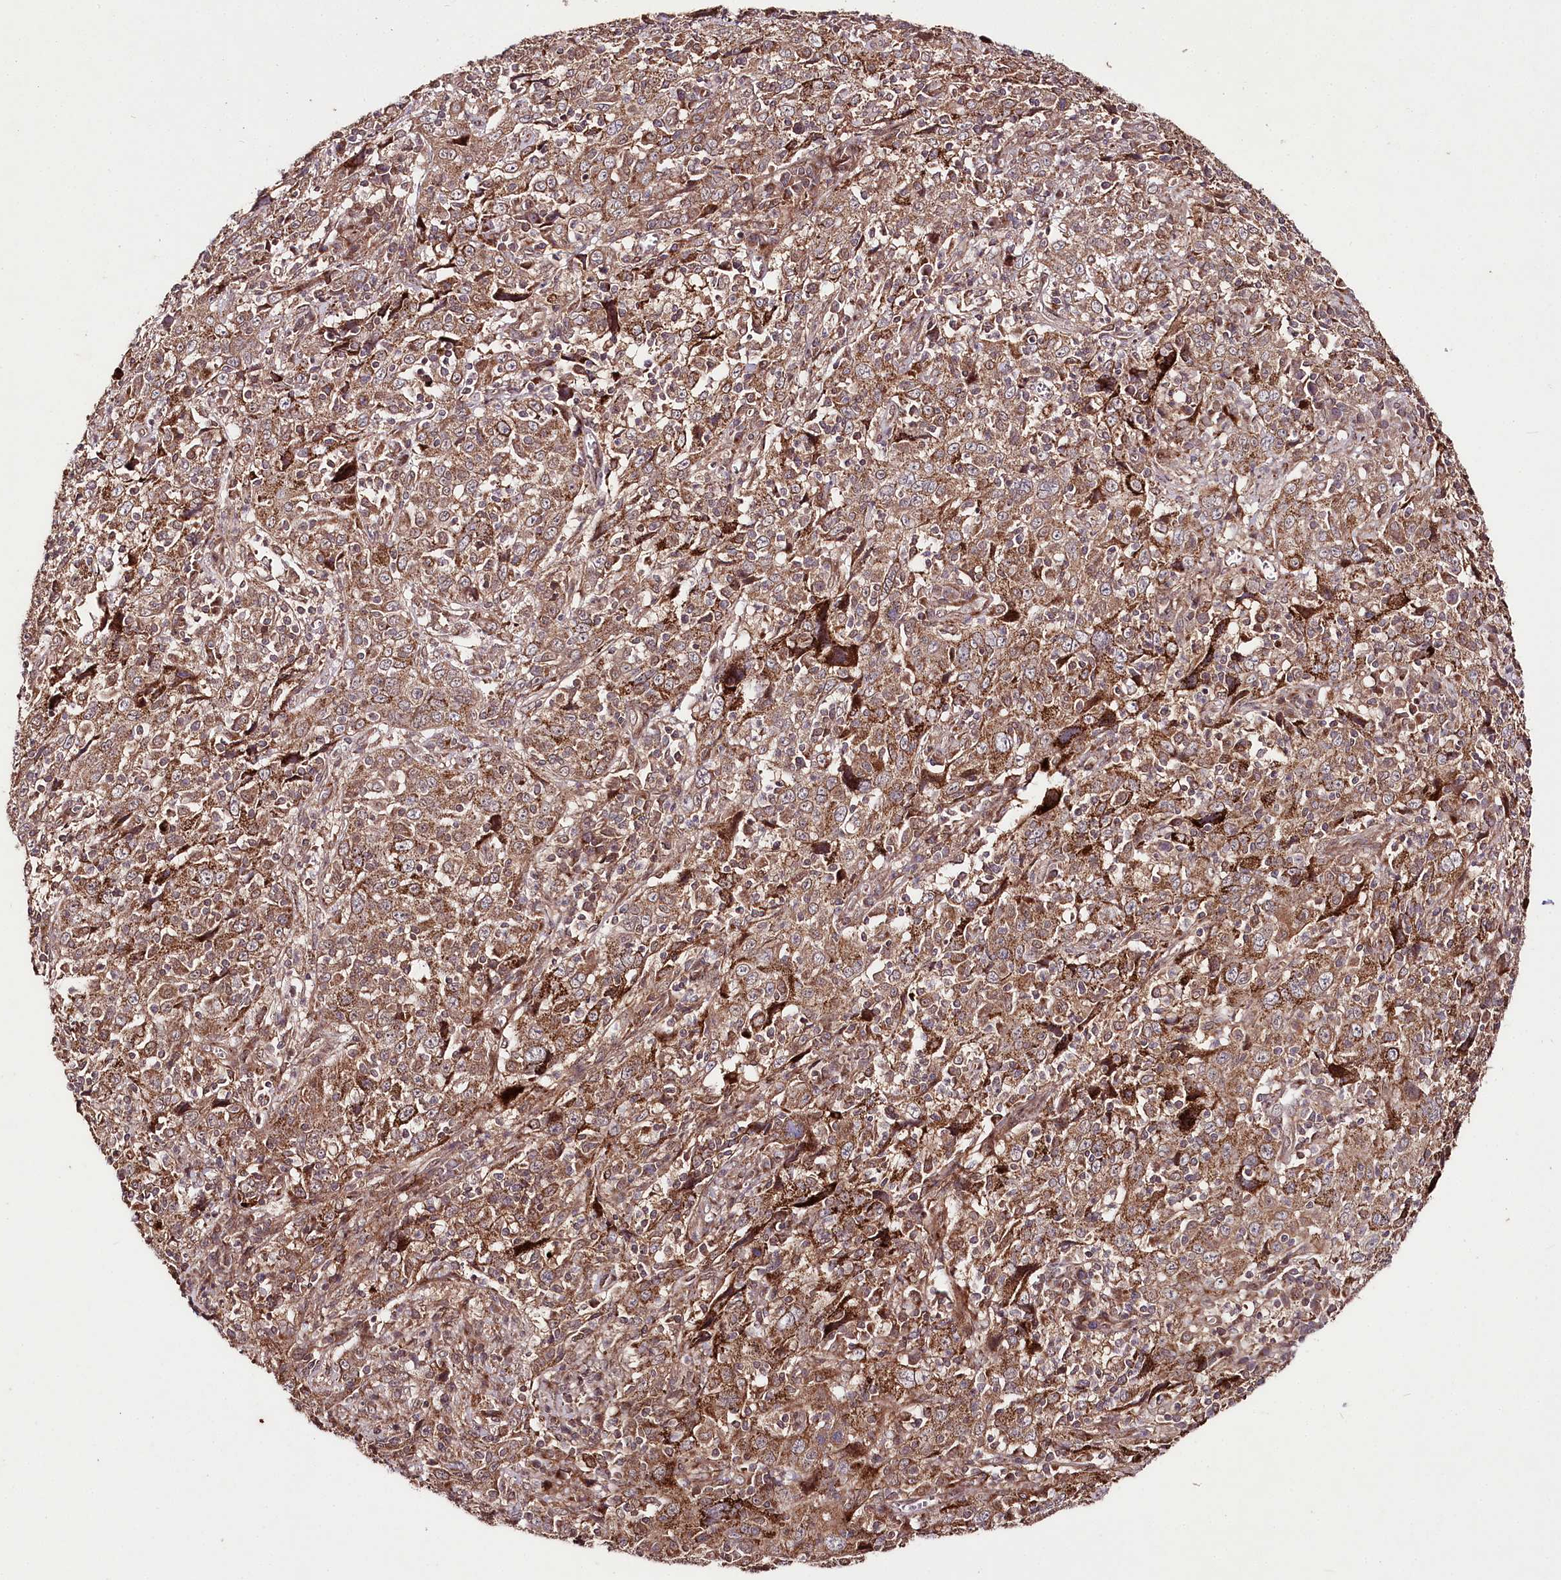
{"staining": {"intensity": "moderate", "quantity": ">75%", "location": "cytoplasmic/membranous"}, "tissue": "cervical cancer", "cell_type": "Tumor cells", "image_type": "cancer", "snomed": [{"axis": "morphology", "description": "Squamous cell carcinoma, NOS"}, {"axis": "topography", "description": "Cervix"}], "caption": "Squamous cell carcinoma (cervical) tissue reveals moderate cytoplasmic/membranous staining in approximately >75% of tumor cells, visualized by immunohistochemistry. (Brightfield microscopy of DAB IHC at high magnification).", "gene": "PHLDB1", "patient": {"sex": "female", "age": 46}}